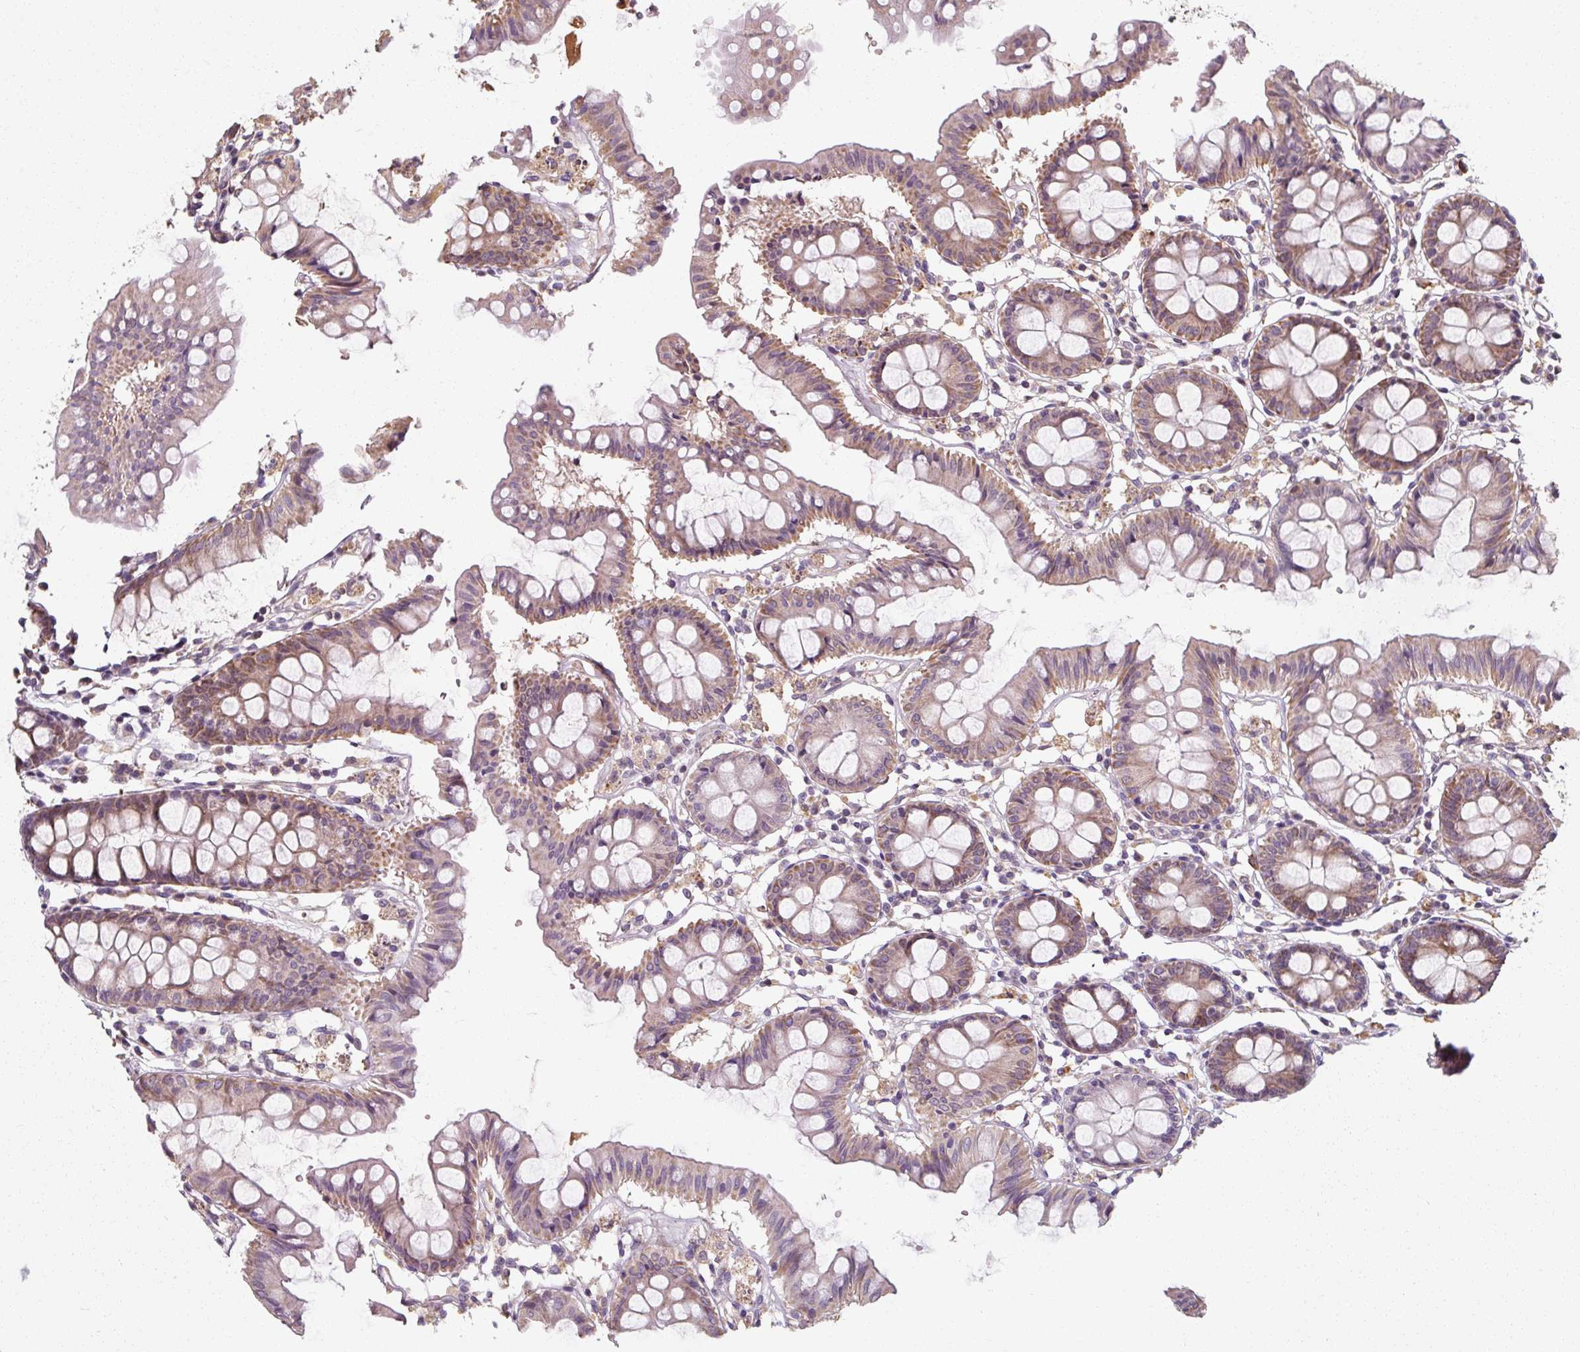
{"staining": {"intensity": "negative", "quantity": "none", "location": "none"}, "tissue": "colon", "cell_type": "Endothelial cells", "image_type": "normal", "snomed": [{"axis": "morphology", "description": "Normal tissue, NOS"}, {"axis": "topography", "description": "Colon"}], "caption": "Endothelial cells are negative for protein expression in benign human colon. Nuclei are stained in blue.", "gene": "TSEN54", "patient": {"sex": "female", "age": 84}}